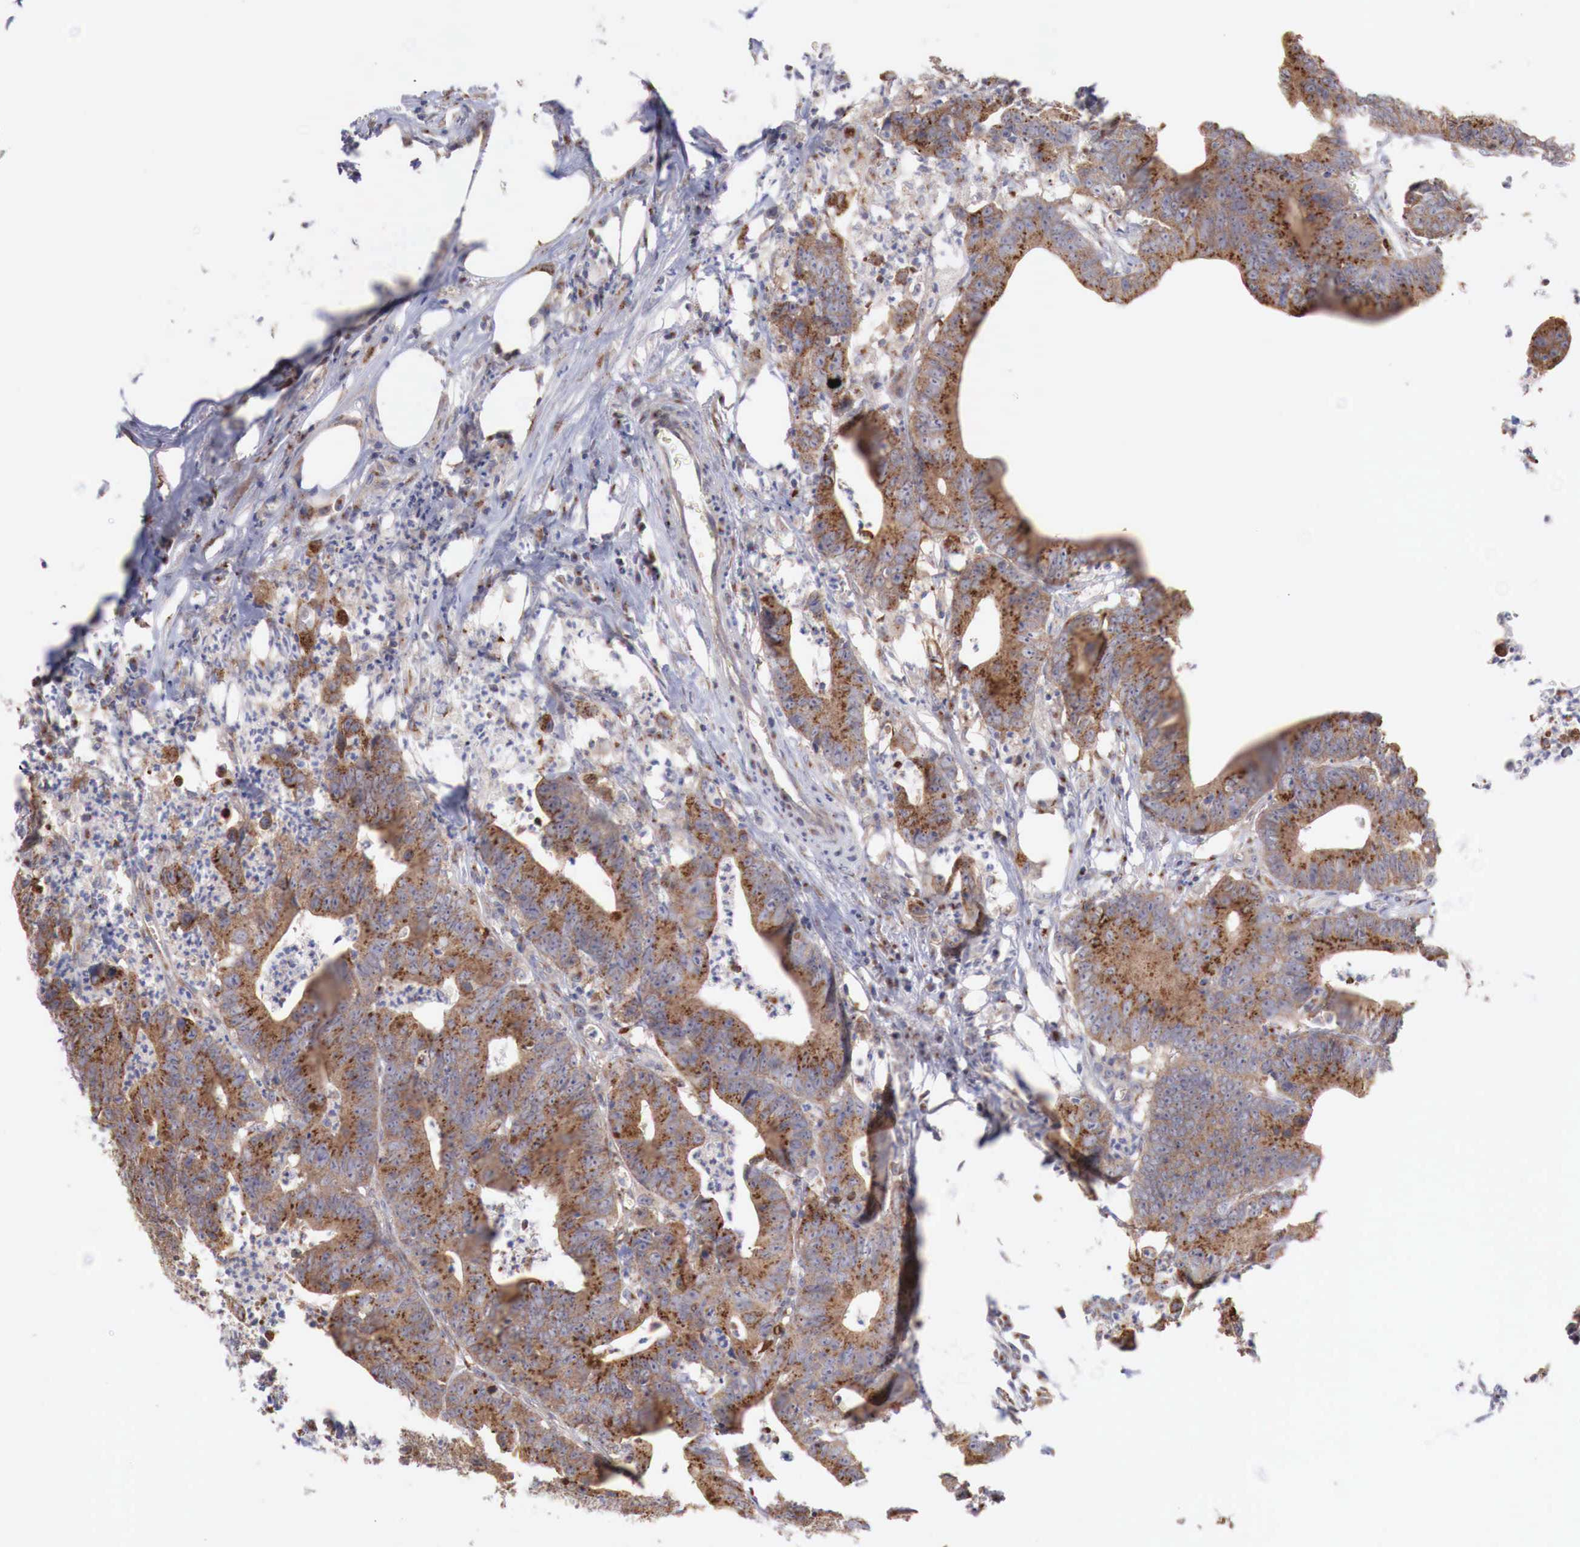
{"staining": {"intensity": "moderate", "quantity": ">75%", "location": "cytoplasmic/membranous"}, "tissue": "colorectal cancer", "cell_type": "Tumor cells", "image_type": "cancer", "snomed": [{"axis": "morphology", "description": "Adenocarcinoma, NOS"}, {"axis": "topography", "description": "Colon"}], "caption": "Adenocarcinoma (colorectal) stained with immunohistochemistry (IHC) shows moderate cytoplasmic/membranous expression in about >75% of tumor cells.", "gene": "SYAP1", "patient": {"sex": "male", "age": 55}}